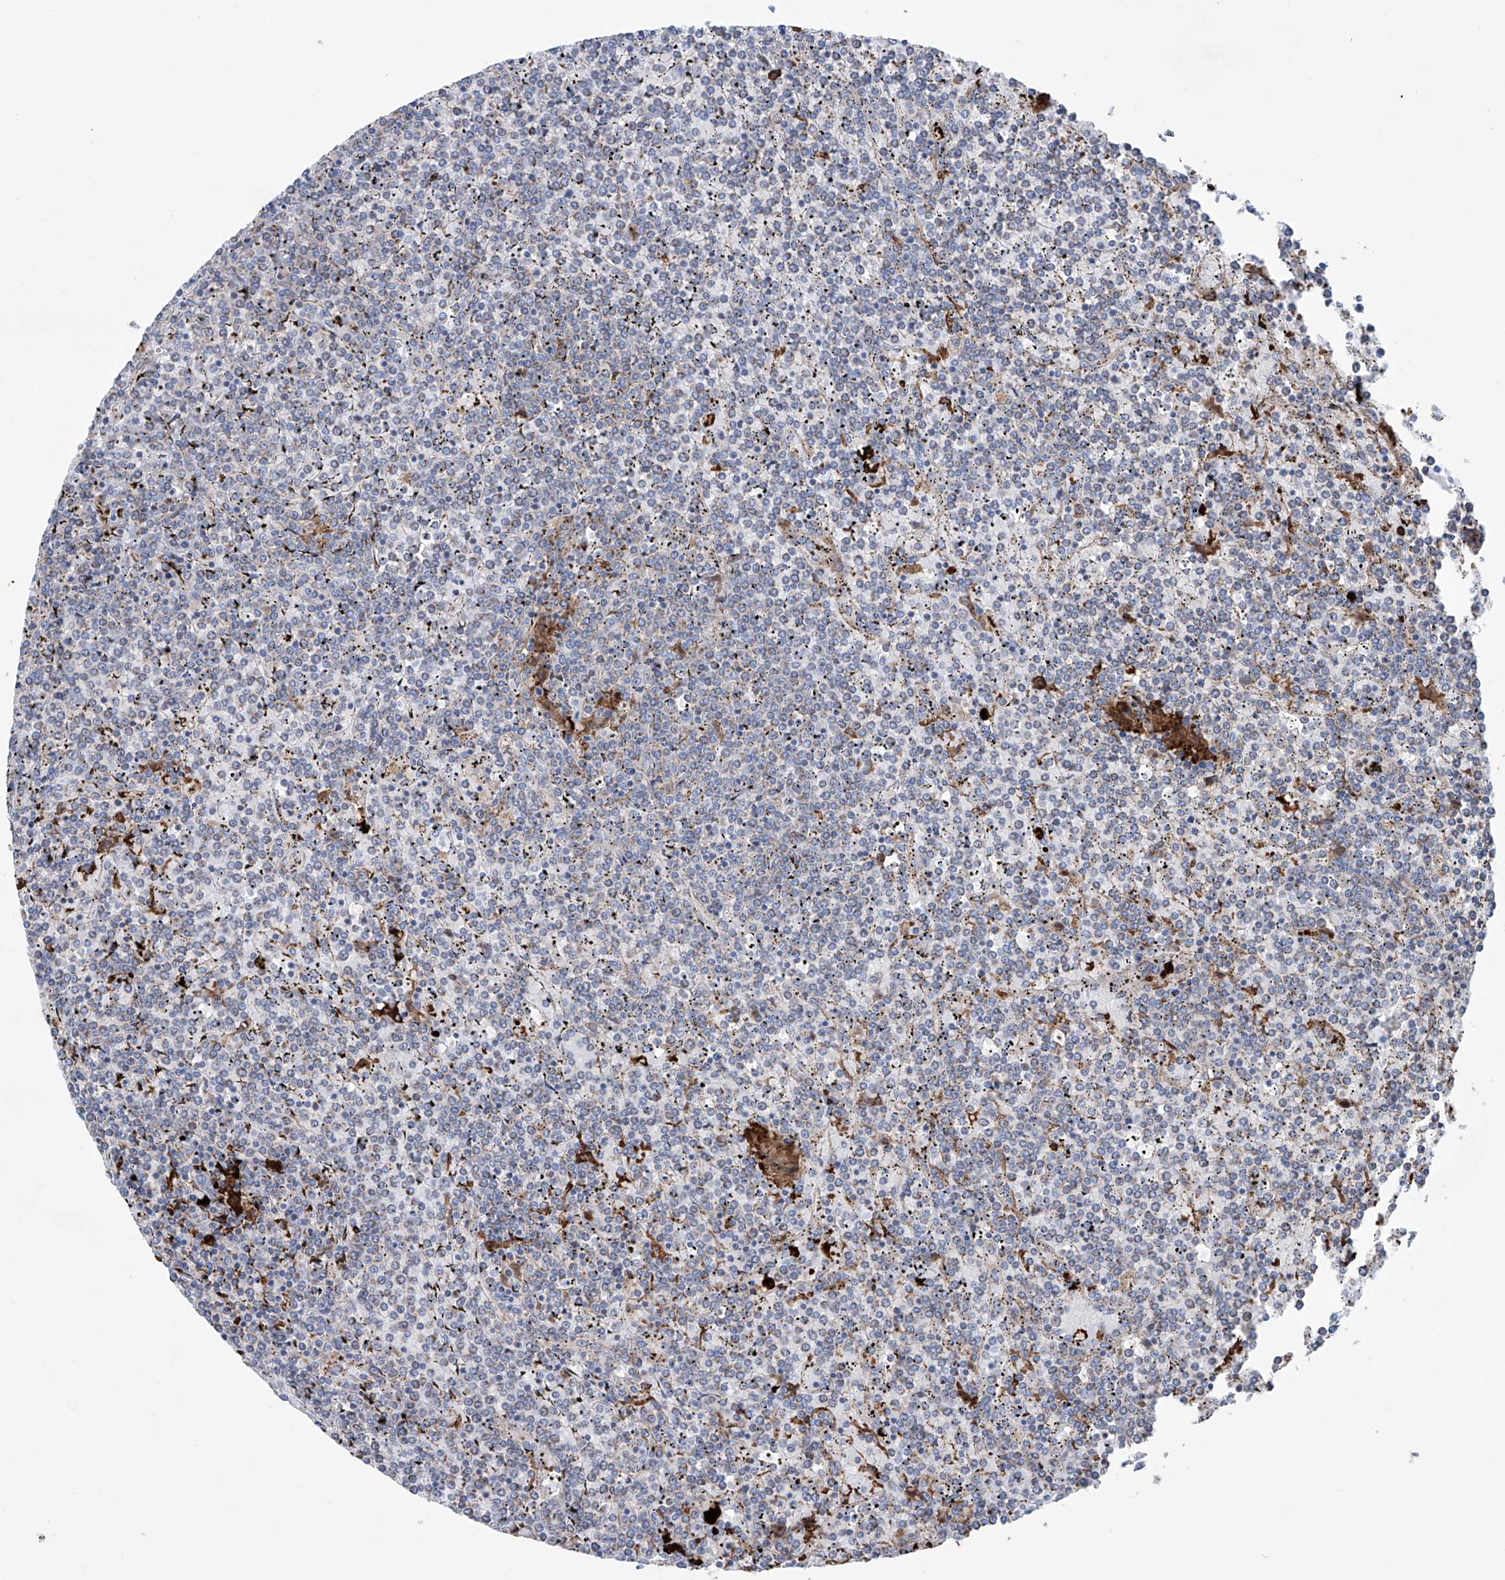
{"staining": {"intensity": "negative", "quantity": "none", "location": "none"}, "tissue": "lymphoma", "cell_type": "Tumor cells", "image_type": "cancer", "snomed": [{"axis": "morphology", "description": "Malignant lymphoma, non-Hodgkin's type, Low grade"}, {"axis": "topography", "description": "Spleen"}], "caption": "Protein analysis of low-grade malignant lymphoma, non-Hodgkin's type displays no significant staining in tumor cells.", "gene": "ALDH6A1", "patient": {"sex": "female", "age": 19}}